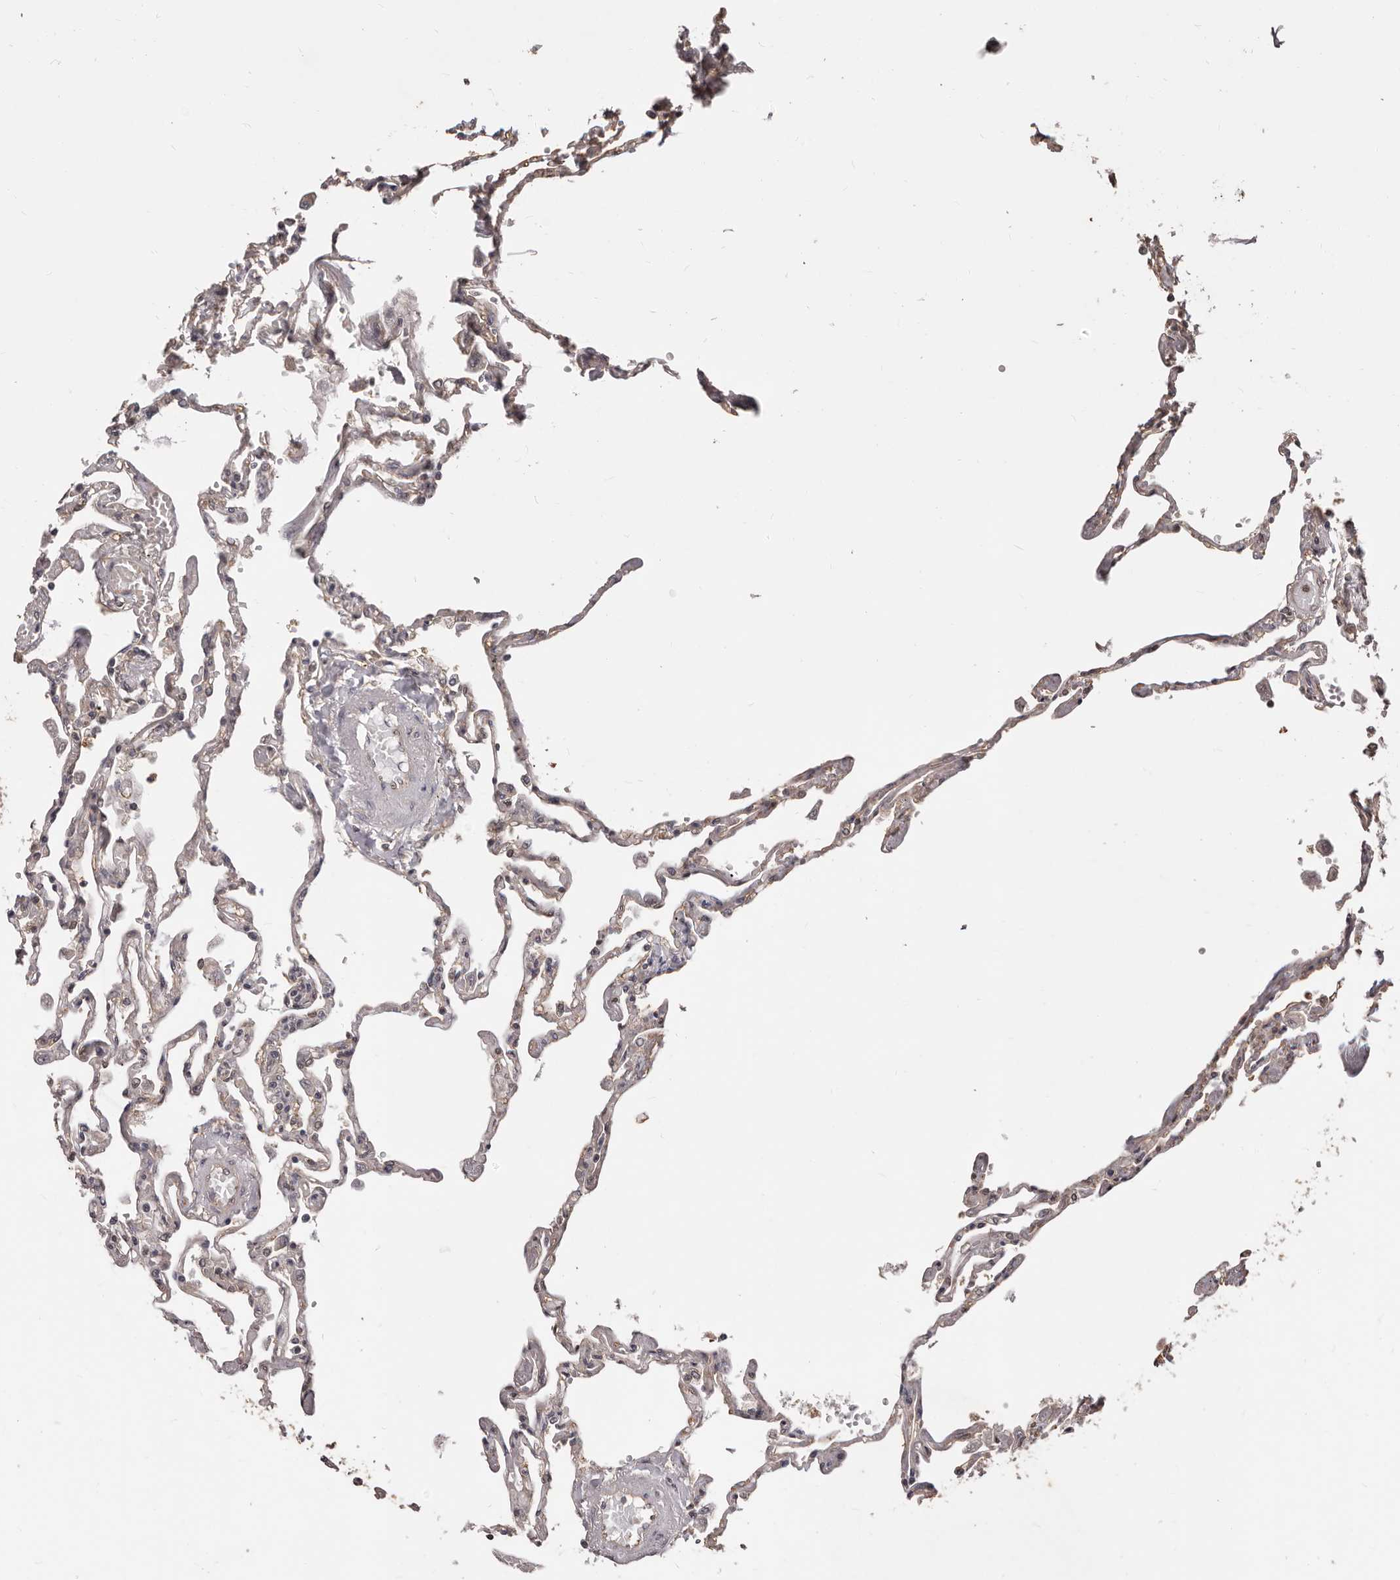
{"staining": {"intensity": "weak", "quantity": ">75%", "location": "cytoplasmic/membranous"}, "tissue": "lung", "cell_type": "Alveolar cells", "image_type": "normal", "snomed": [{"axis": "morphology", "description": "Normal tissue, NOS"}, {"axis": "topography", "description": "Lung"}], "caption": "Immunohistochemistry (IHC) of unremarkable human lung demonstrates low levels of weak cytoplasmic/membranous positivity in about >75% of alveolar cells. The staining was performed using DAB to visualize the protein expression in brown, while the nuclei were stained in blue with hematoxylin (Magnification: 20x).", "gene": "MTO1", "patient": {"sex": "female", "age": 67}}